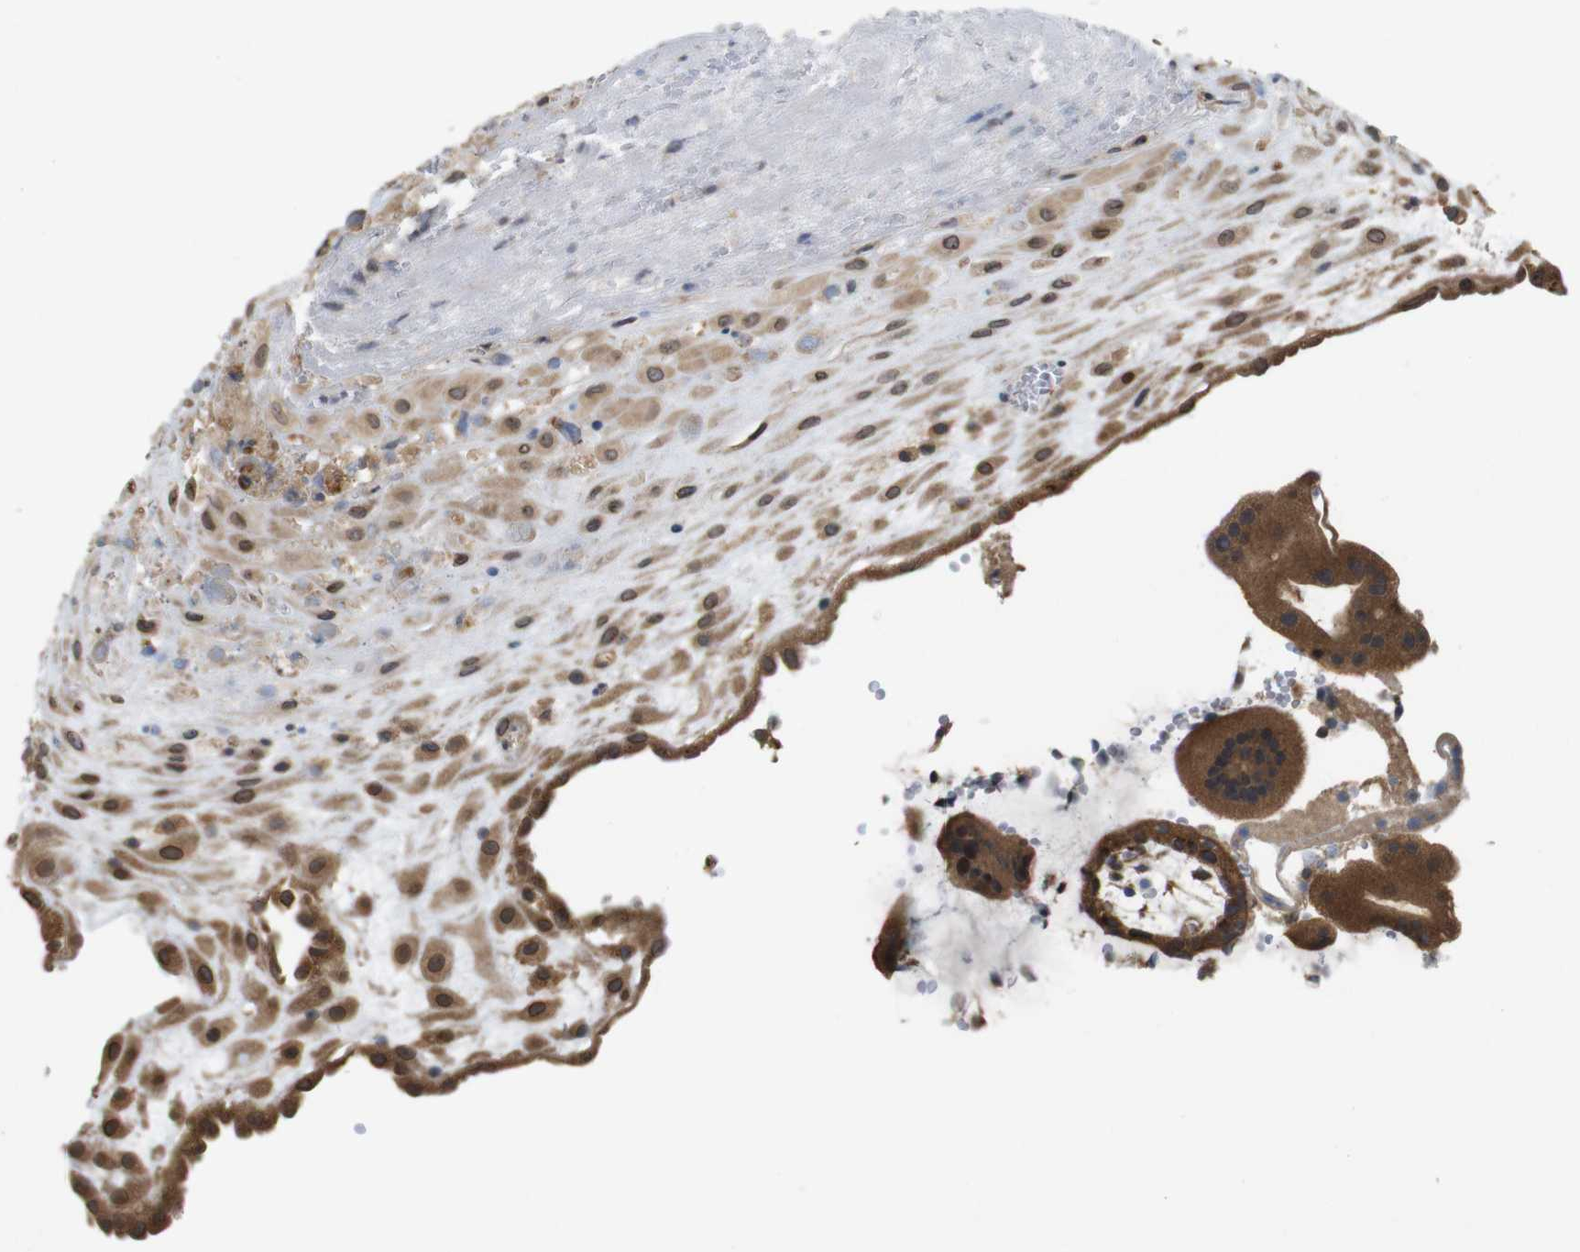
{"staining": {"intensity": "moderate", "quantity": ">75%", "location": "cytoplasmic/membranous,nuclear"}, "tissue": "placenta", "cell_type": "Decidual cells", "image_type": "normal", "snomed": [{"axis": "morphology", "description": "Normal tissue, NOS"}, {"axis": "topography", "description": "Placenta"}], "caption": "The photomicrograph demonstrates immunohistochemical staining of benign placenta. There is moderate cytoplasmic/membranous,nuclear expression is present in about >75% of decidual cells. Nuclei are stained in blue.", "gene": "EFCAB14", "patient": {"sex": "female", "age": 18}}